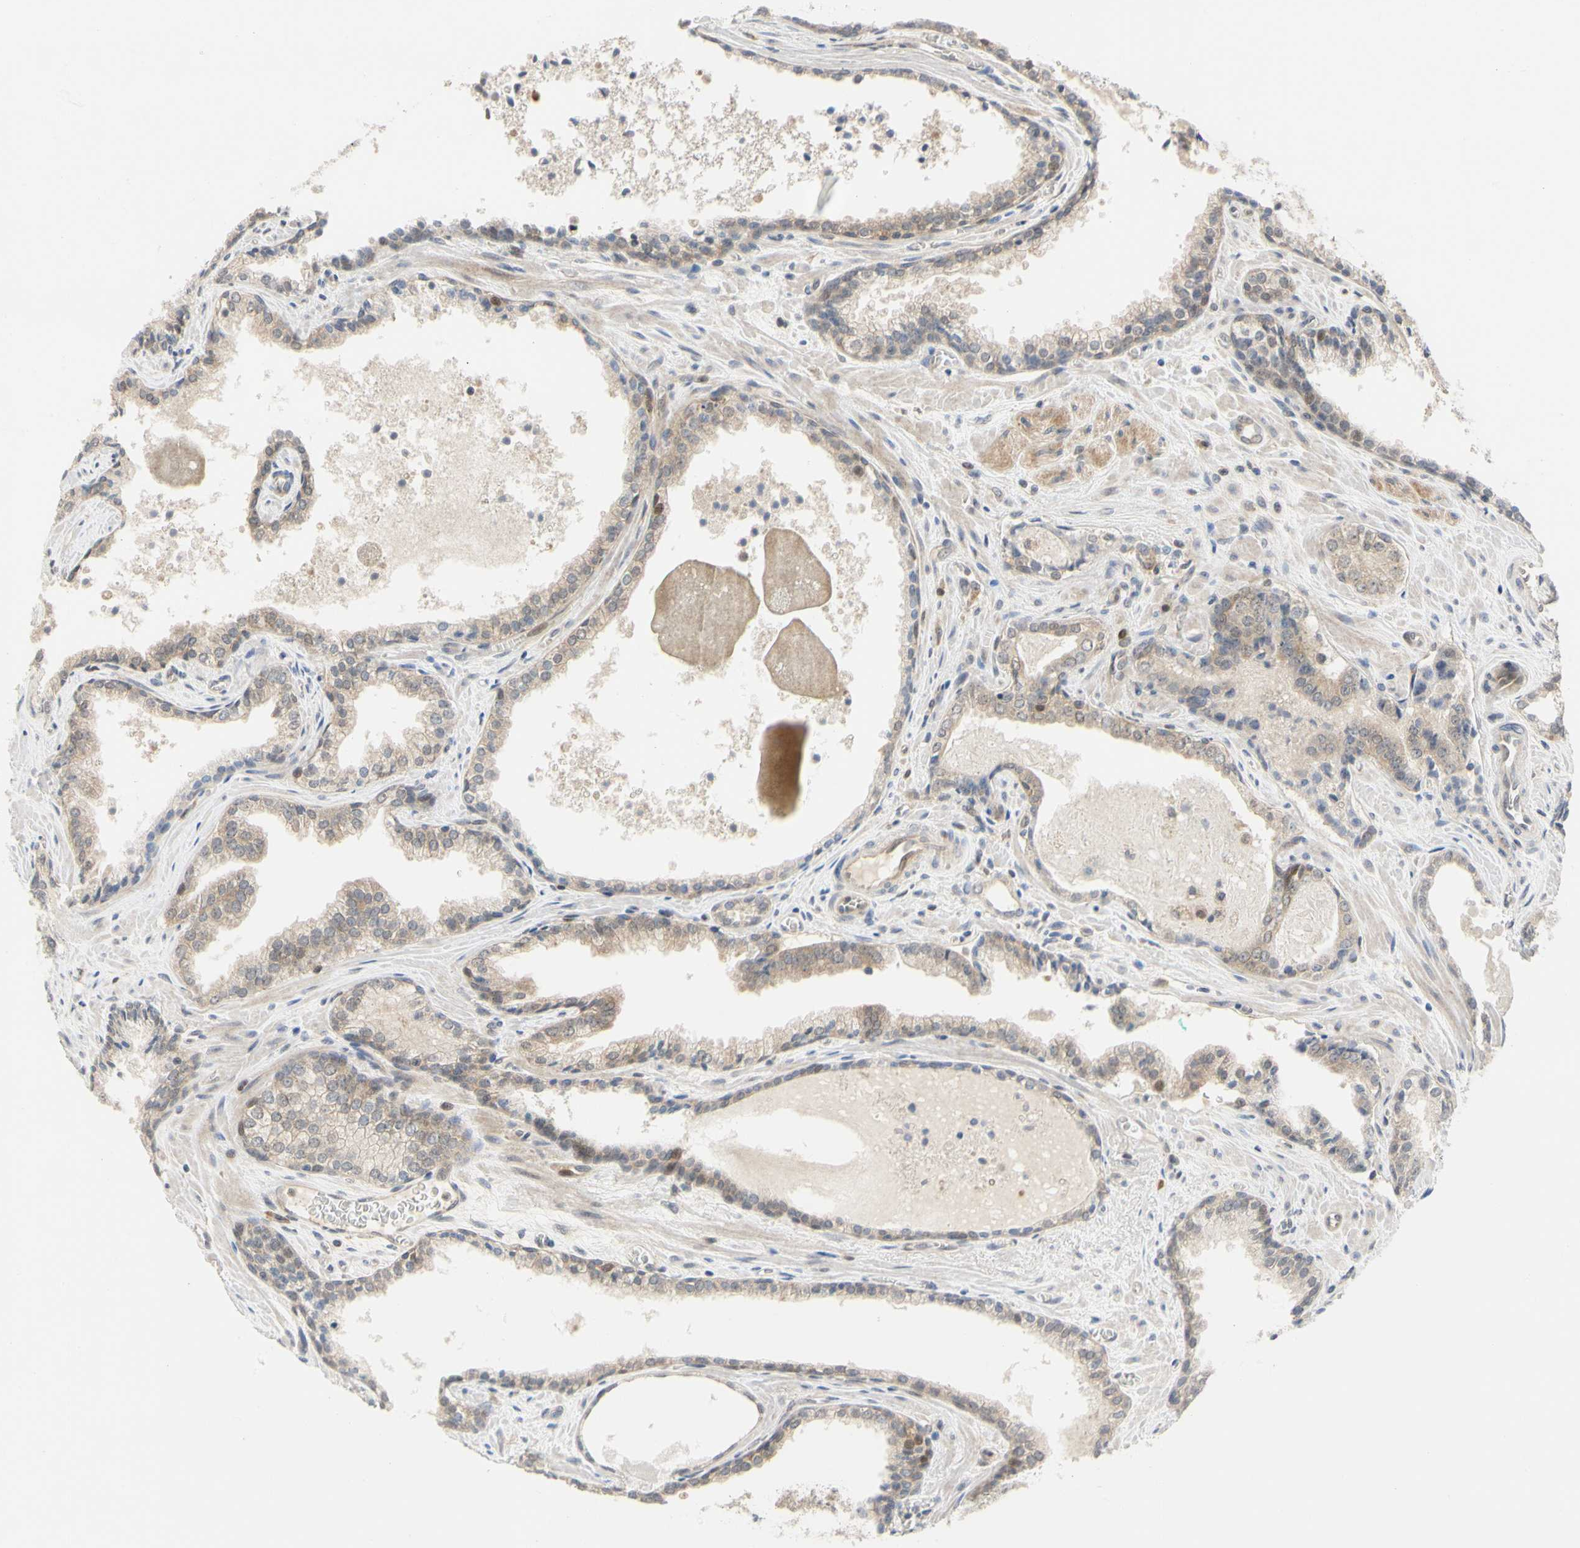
{"staining": {"intensity": "weak", "quantity": ">75%", "location": "cytoplasmic/membranous"}, "tissue": "prostate cancer", "cell_type": "Tumor cells", "image_type": "cancer", "snomed": [{"axis": "morphology", "description": "Adenocarcinoma, Low grade"}, {"axis": "topography", "description": "Prostate"}], "caption": "The photomicrograph reveals immunohistochemical staining of prostate low-grade adenocarcinoma. There is weak cytoplasmic/membranous expression is appreciated in about >75% of tumor cells.", "gene": "CDK5", "patient": {"sex": "male", "age": 60}}